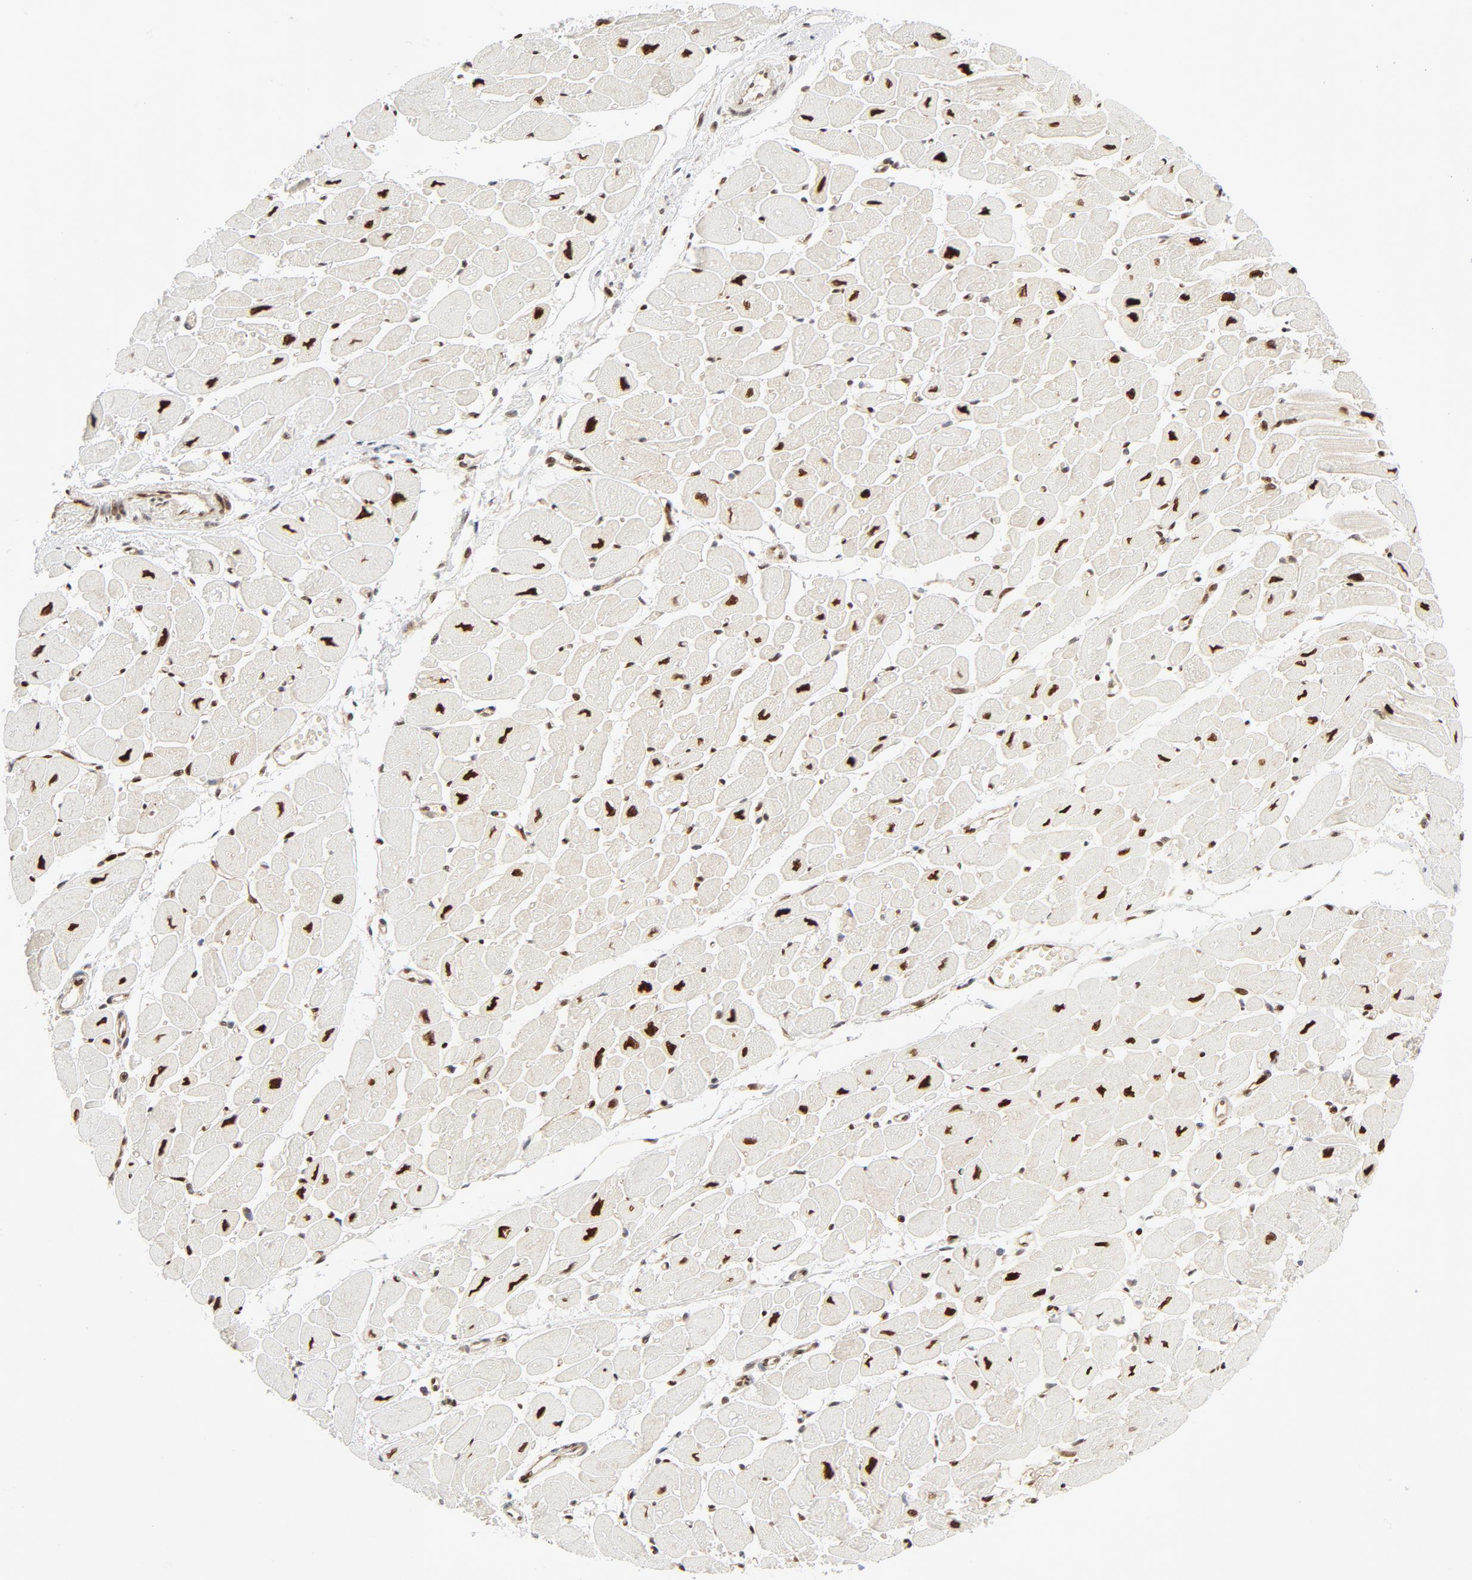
{"staining": {"intensity": "strong", "quantity": ">75%", "location": "nuclear"}, "tissue": "heart muscle", "cell_type": "Cardiomyocytes", "image_type": "normal", "snomed": [{"axis": "morphology", "description": "Normal tissue, NOS"}, {"axis": "topography", "description": "Heart"}], "caption": "Benign heart muscle reveals strong nuclear positivity in about >75% of cardiomyocytes, visualized by immunohistochemistry.", "gene": "MEF2A", "patient": {"sex": "female", "age": 54}}